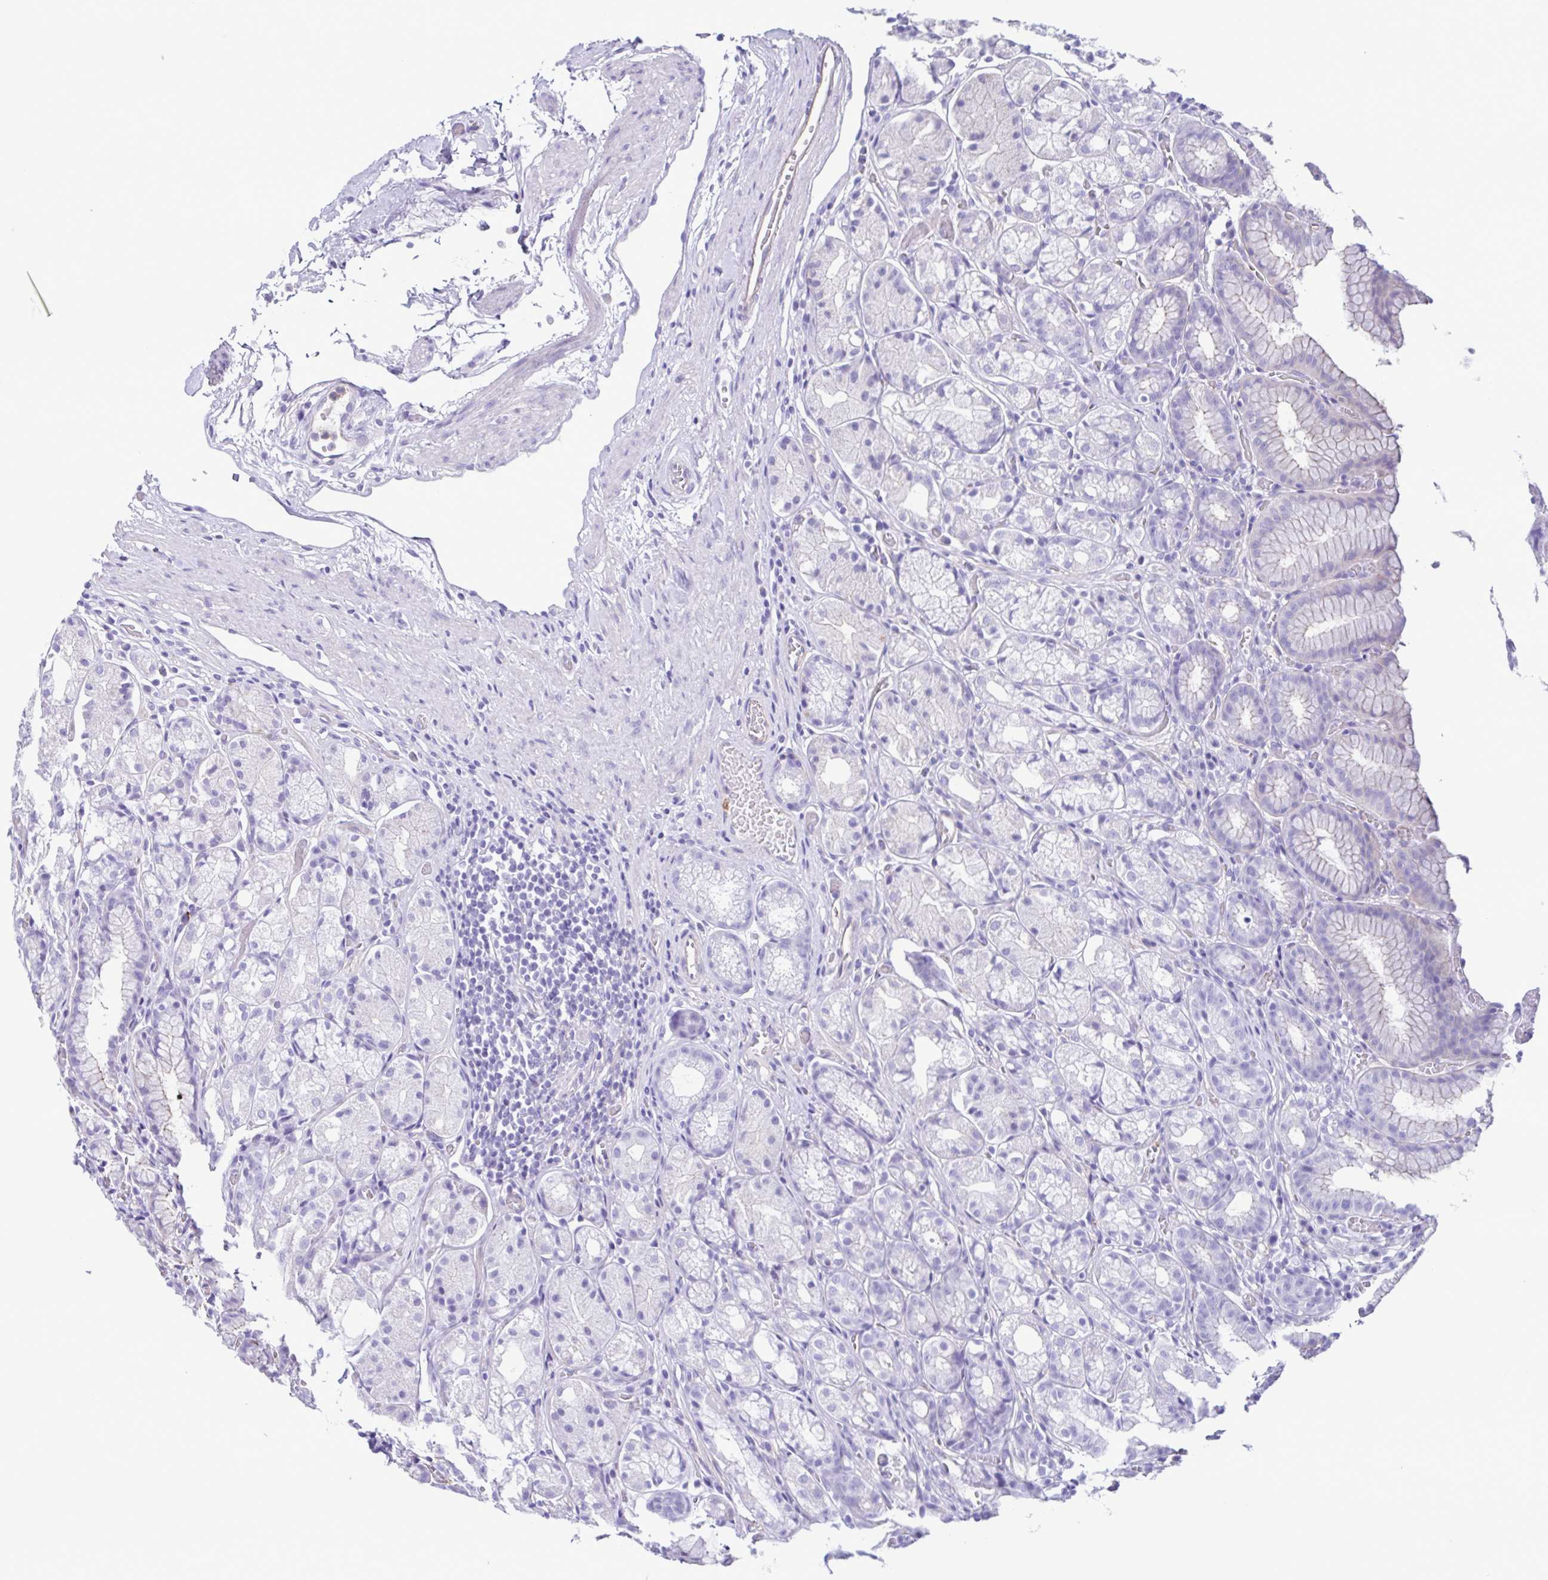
{"staining": {"intensity": "negative", "quantity": "none", "location": "none"}, "tissue": "stomach", "cell_type": "Glandular cells", "image_type": "normal", "snomed": [{"axis": "morphology", "description": "Normal tissue, NOS"}, {"axis": "topography", "description": "Stomach"}], "caption": "Photomicrograph shows no protein positivity in glandular cells of benign stomach. (IHC, brightfield microscopy, high magnification).", "gene": "CYP11B1", "patient": {"sex": "male", "age": 70}}